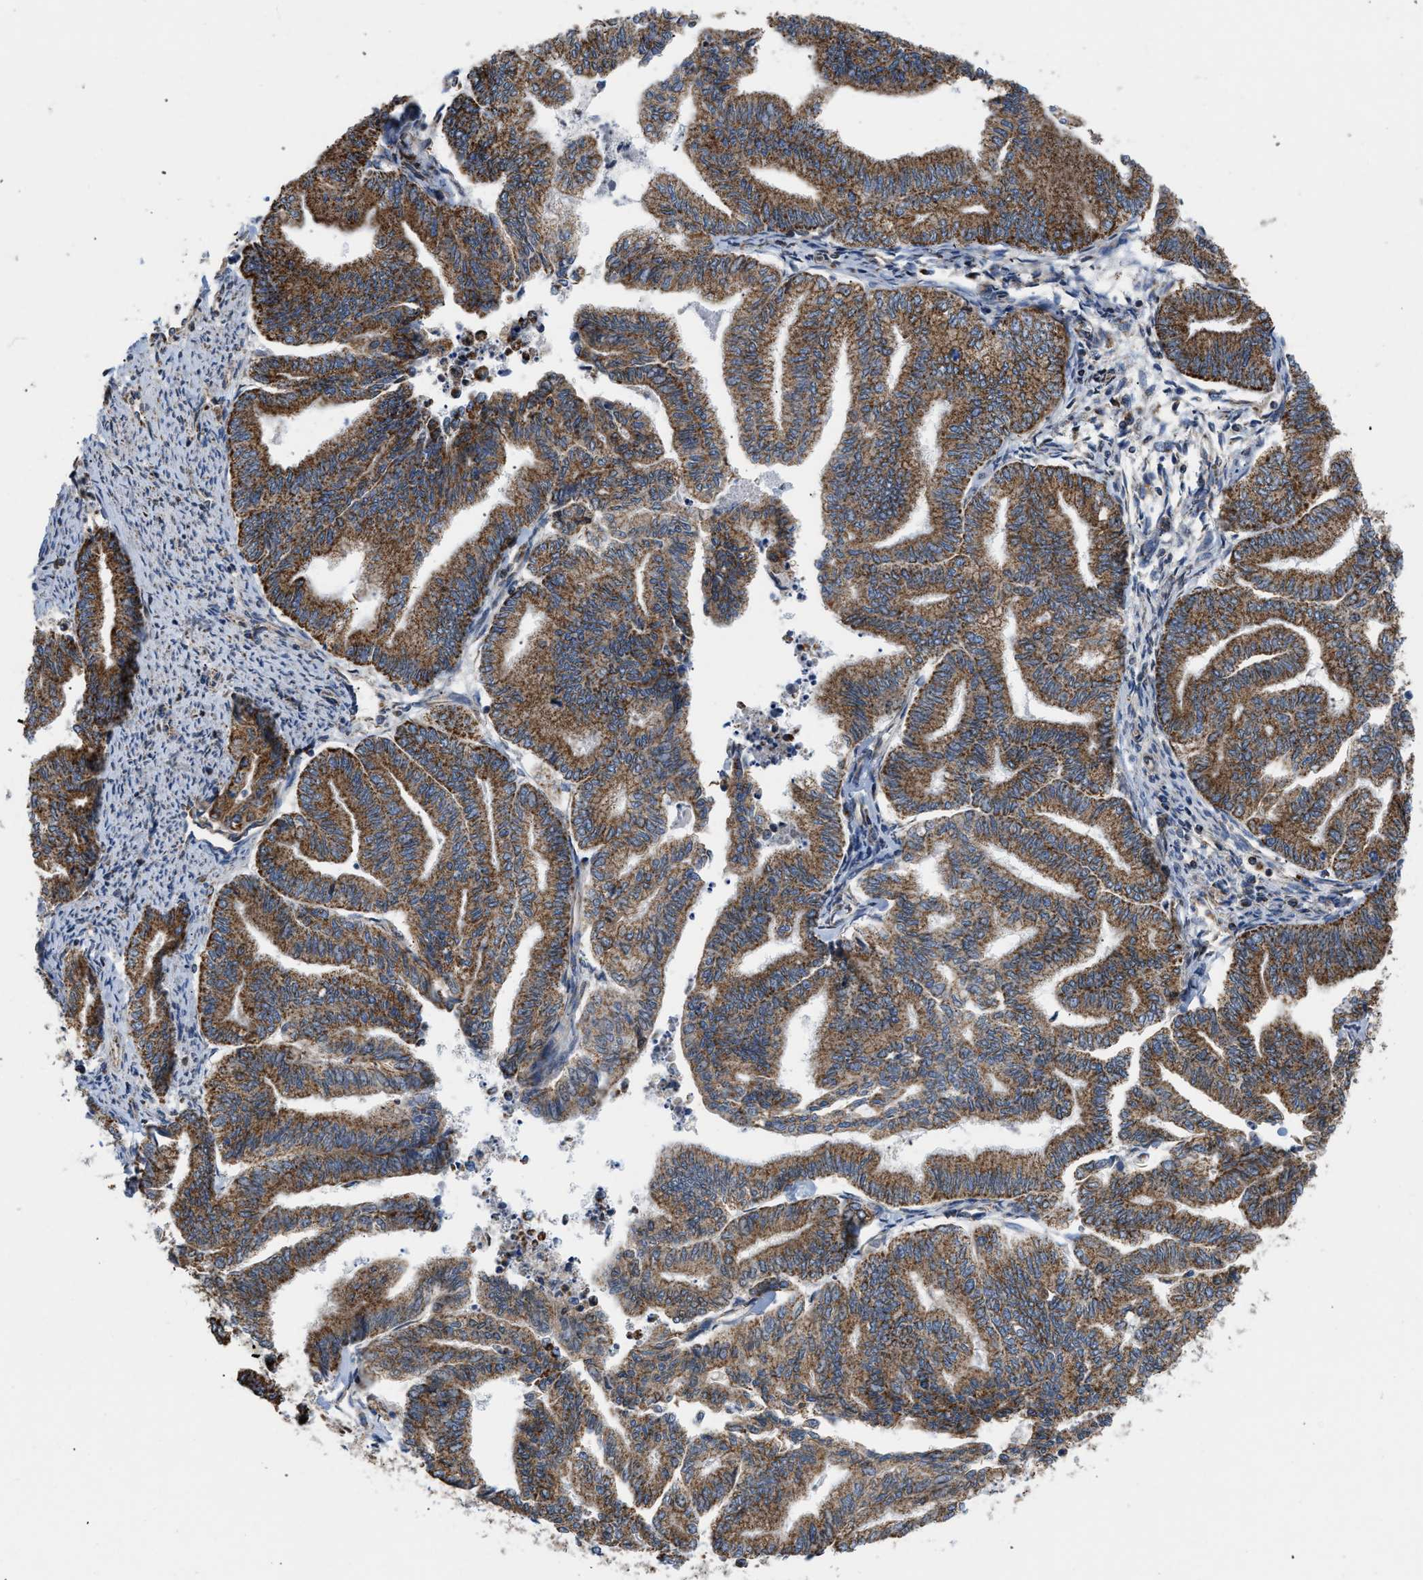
{"staining": {"intensity": "moderate", "quantity": ">75%", "location": "cytoplasmic/membranous"}, "tissue": "endometrial cancer", "cell_type": "Tumor cells", "image_type": "cancer", "snomed": [{"axis": "morphology", "description": "Adenocarcinoma, NOS"}, {"axis": "topography", "description": "Endometrium"}], "caption": "High-power microscopy captured an immunohistochemistry (IHC) image of endometrial adenocarcinoma, revealing moderate cytoplasmic/membranous positivity in about >75% of tumor cells. (IHC, brightfield microscopy, high magnification).", "gene": "OPTN", "patient": {"sex": "female", "age": 79}}